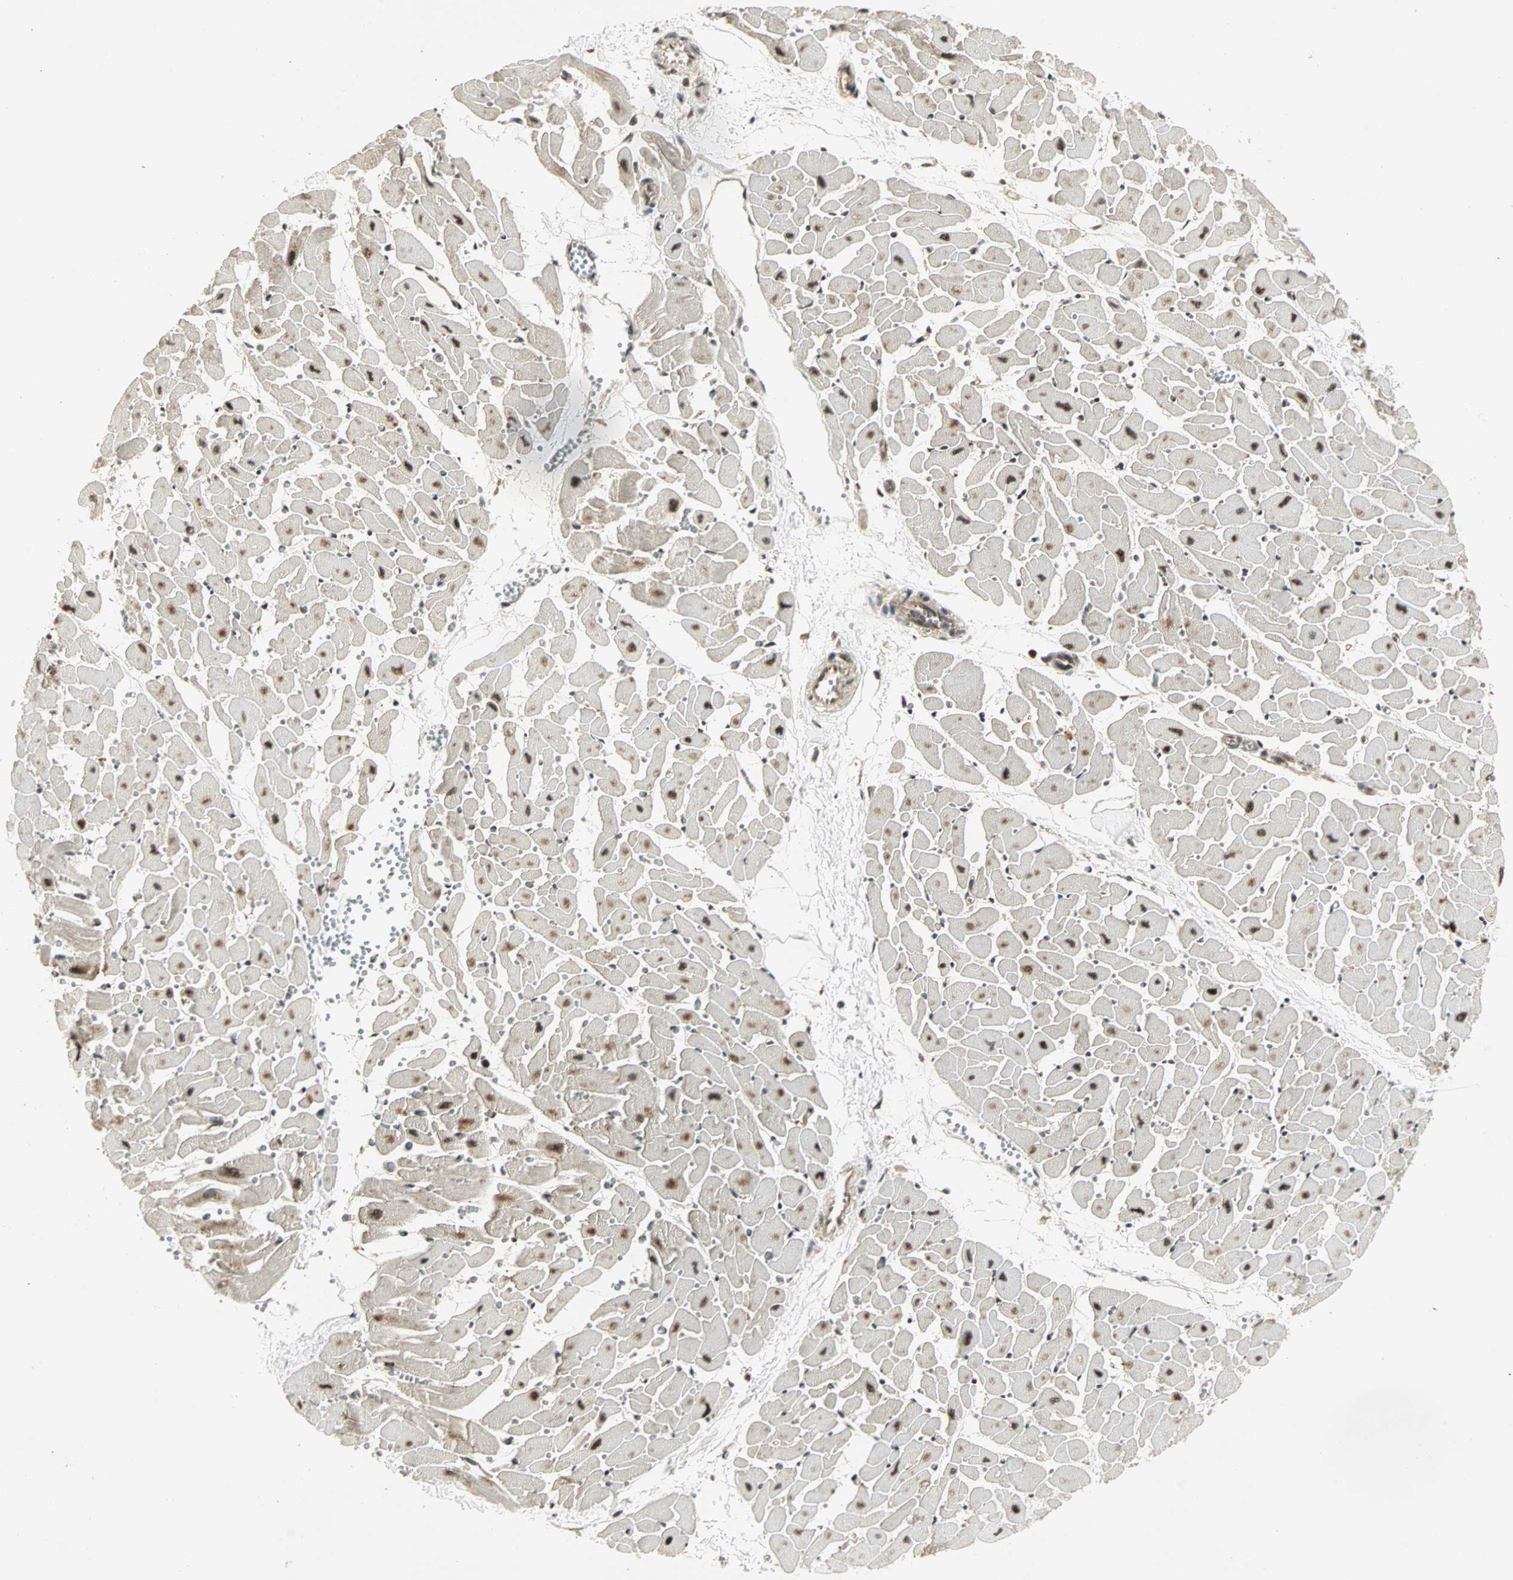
{"staining": {"intensity": "moderate", "quantity": "25%-75%", "location": "cytoplasmic/membranous,nuclear"}, "tissue": "heart muscle", "cell_type": "Cardiomyocytes", "image_type": "normal", "snomed": [{"axis": "morphology", "description": "Normal tissue, NOS"}, {"axis": "topography", "description": "Heart"}], "caption": "Immunohistochemical staining of unremarkable heart muscle shows moderate cytoplasmic/membranous,nuclear protein staining in approximately 25%-75% of cardiomyocytes.", "gene": "CSNK2B", "patient": {"sex": "female", "age": 19}}